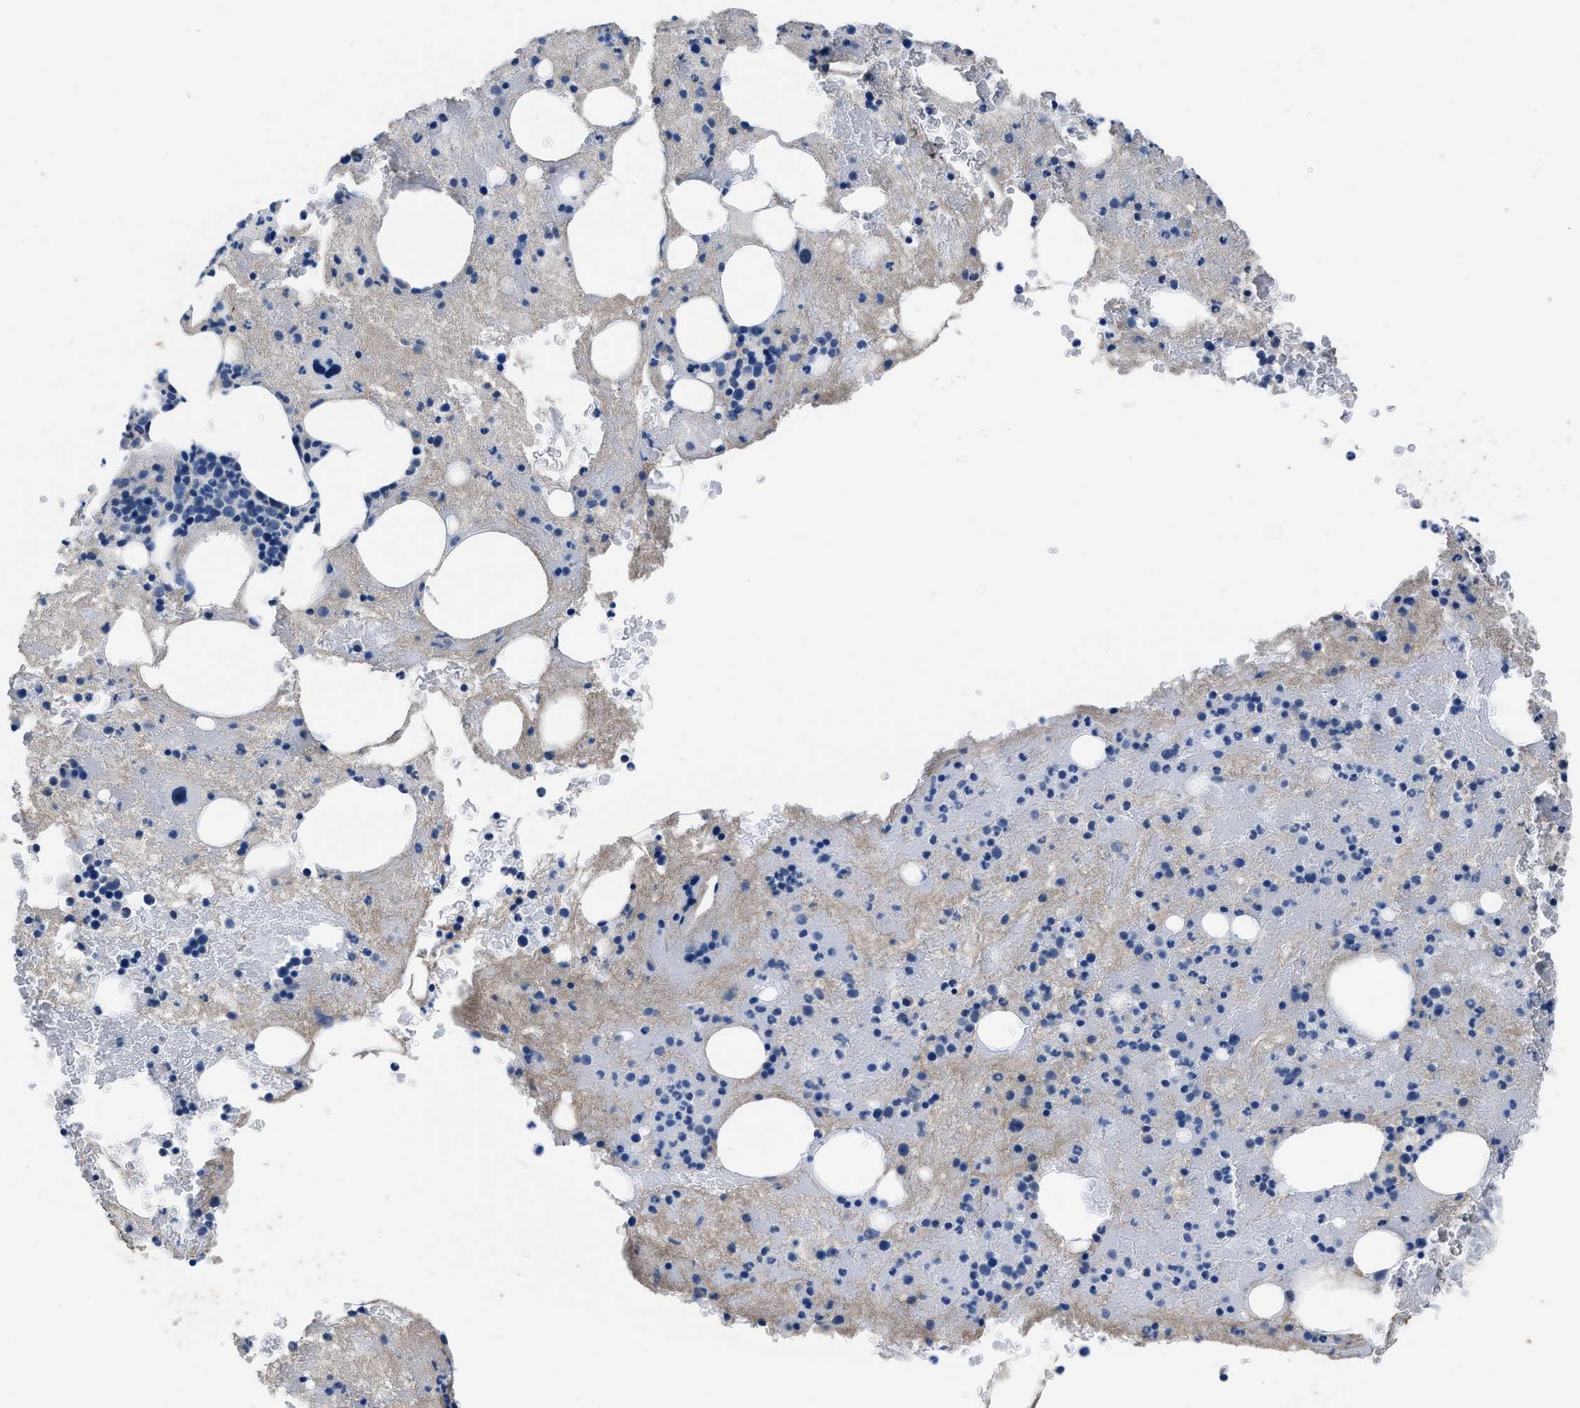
{"staining": {"intensity": "negative", "quantity": "none", "location": "none"}, "tissue": "bone marrow", "cell_type": "Hematopoietic cells", "image_type": "normal", "snomed": [{"axis": "morphology", "description": "Normal tissue, NOS"}, {"axis": "morphology", "description": "Inflammation, NOS"}, {"axis": "topography", "description": "Bone marrow"}], "caption": "Immunohistochemistry (IHC) photomicrograph of benign bone marrow: bone marrow stained with DAB (3,3'-diaminobenzidine) displays no significant protein positivity in hematopoietic cells.", "gene": "LANCL2", "patient": {"sex": "male", "age": 63}}